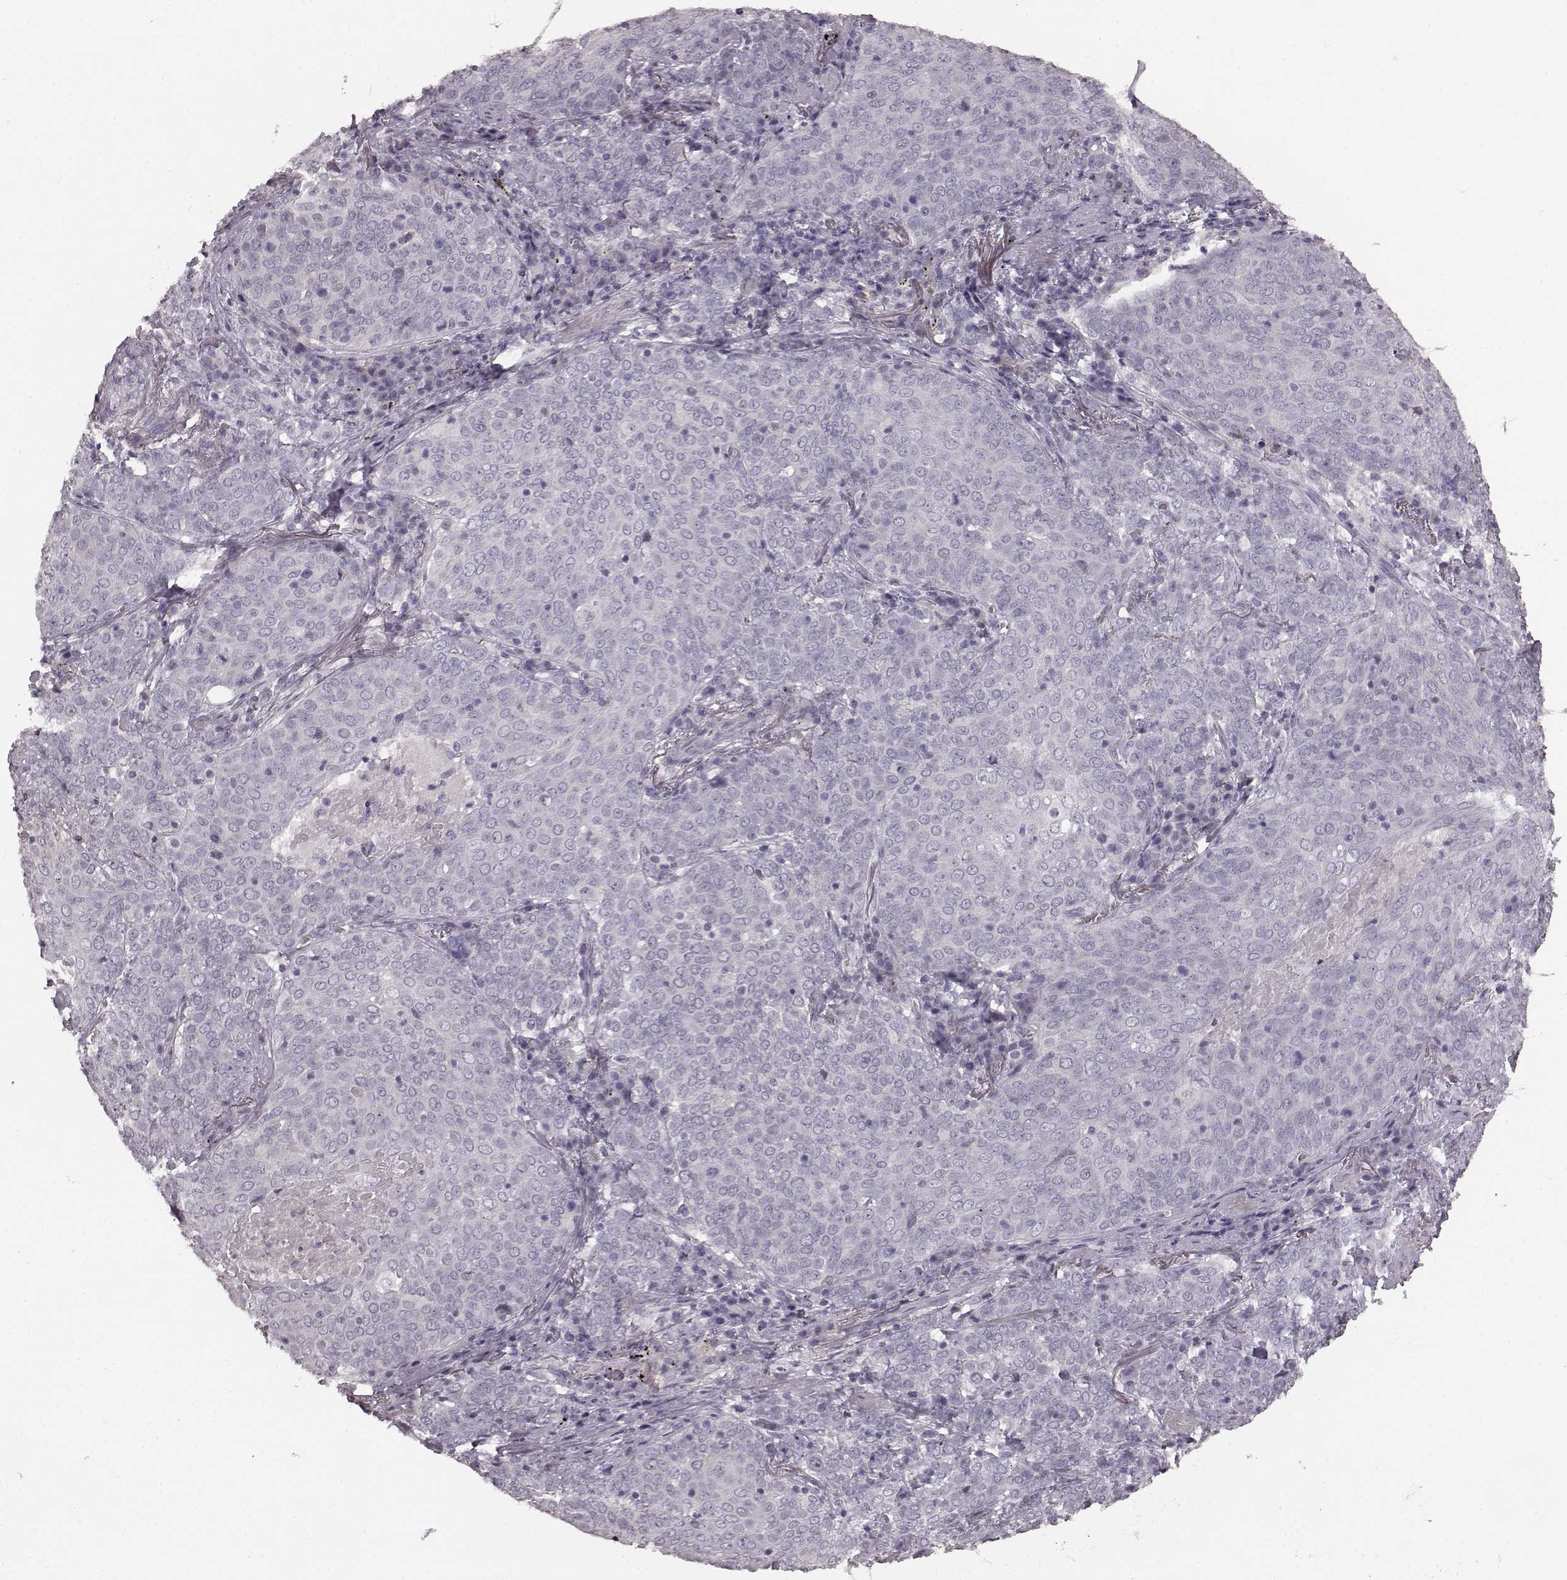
{"staining": {"intensity": "negative", "quantity": "none", "location": "none"}, "tissue": "lung cancer", "cell_type": "Tumor cells", "image_type": "cancer", "snomed": [{"axis": "morphology", "description": "Squamous cell carcinoma, NOS"}, {"axis": "topography", "description": "Lung"}], "caption": "This is an IHC photomicrograph of lung squamous cell carcinoma. There is no staining in tumor cells.", "gene": "RIT2", "patient": {"sex": "male", "age": 82}}